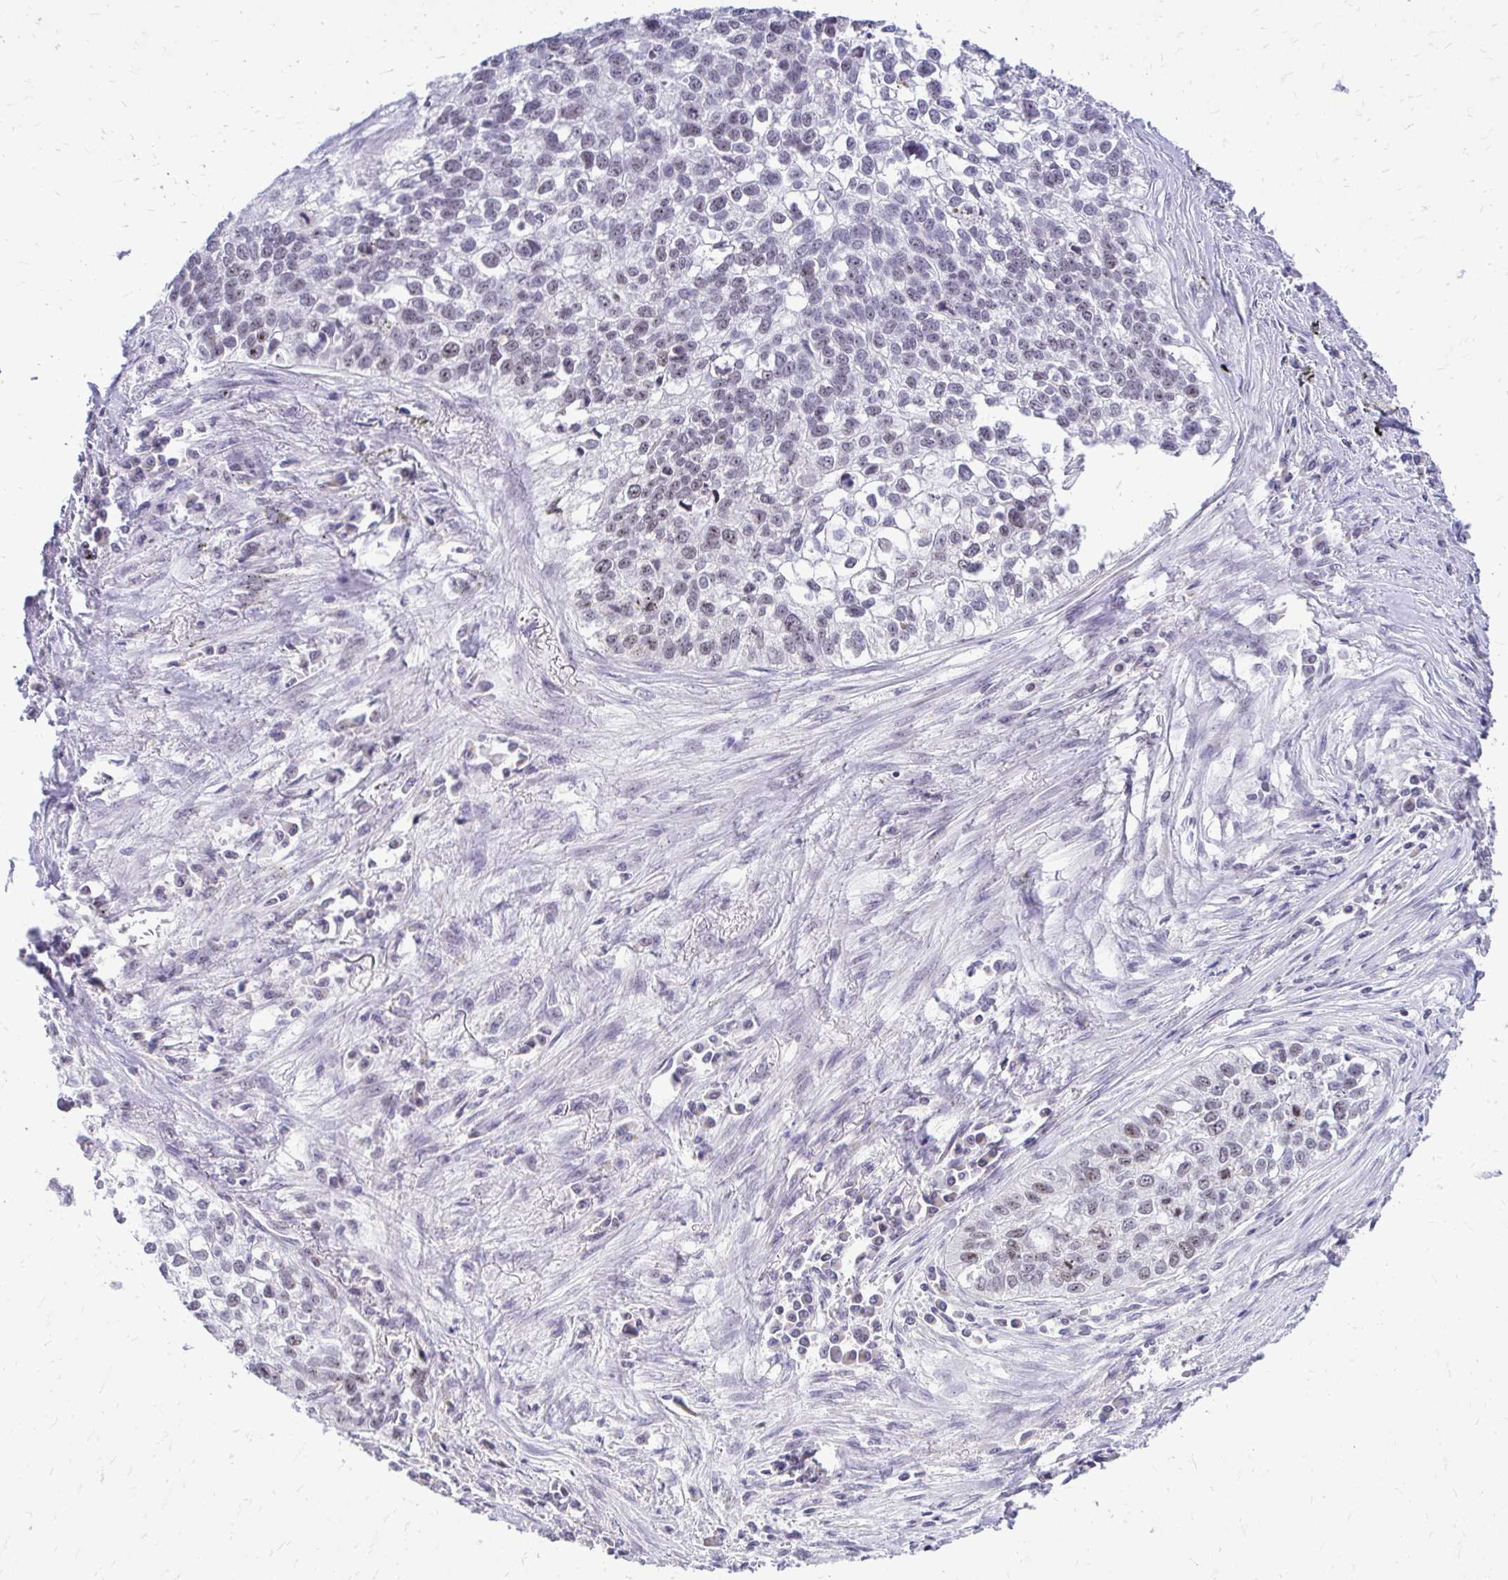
{"staining": {"intensity": "negative", "quantity": "none", "location": "none"}, "tissue": "lung cancer", "cell_type": "Tumor cells", "image_type": "cancer", "snomed": [{"axis": "morphology", "description": "Squamous cell carcinoma, NOS"}, {"axis": "topography", "description": "Lung"}], "caption": "Immunohistochemistry of human lung squamous cell carcinoma exhibits no positivity in tumor cells.", "gene": "NIFK", "patient": {"sex": "male", "age": 74}}